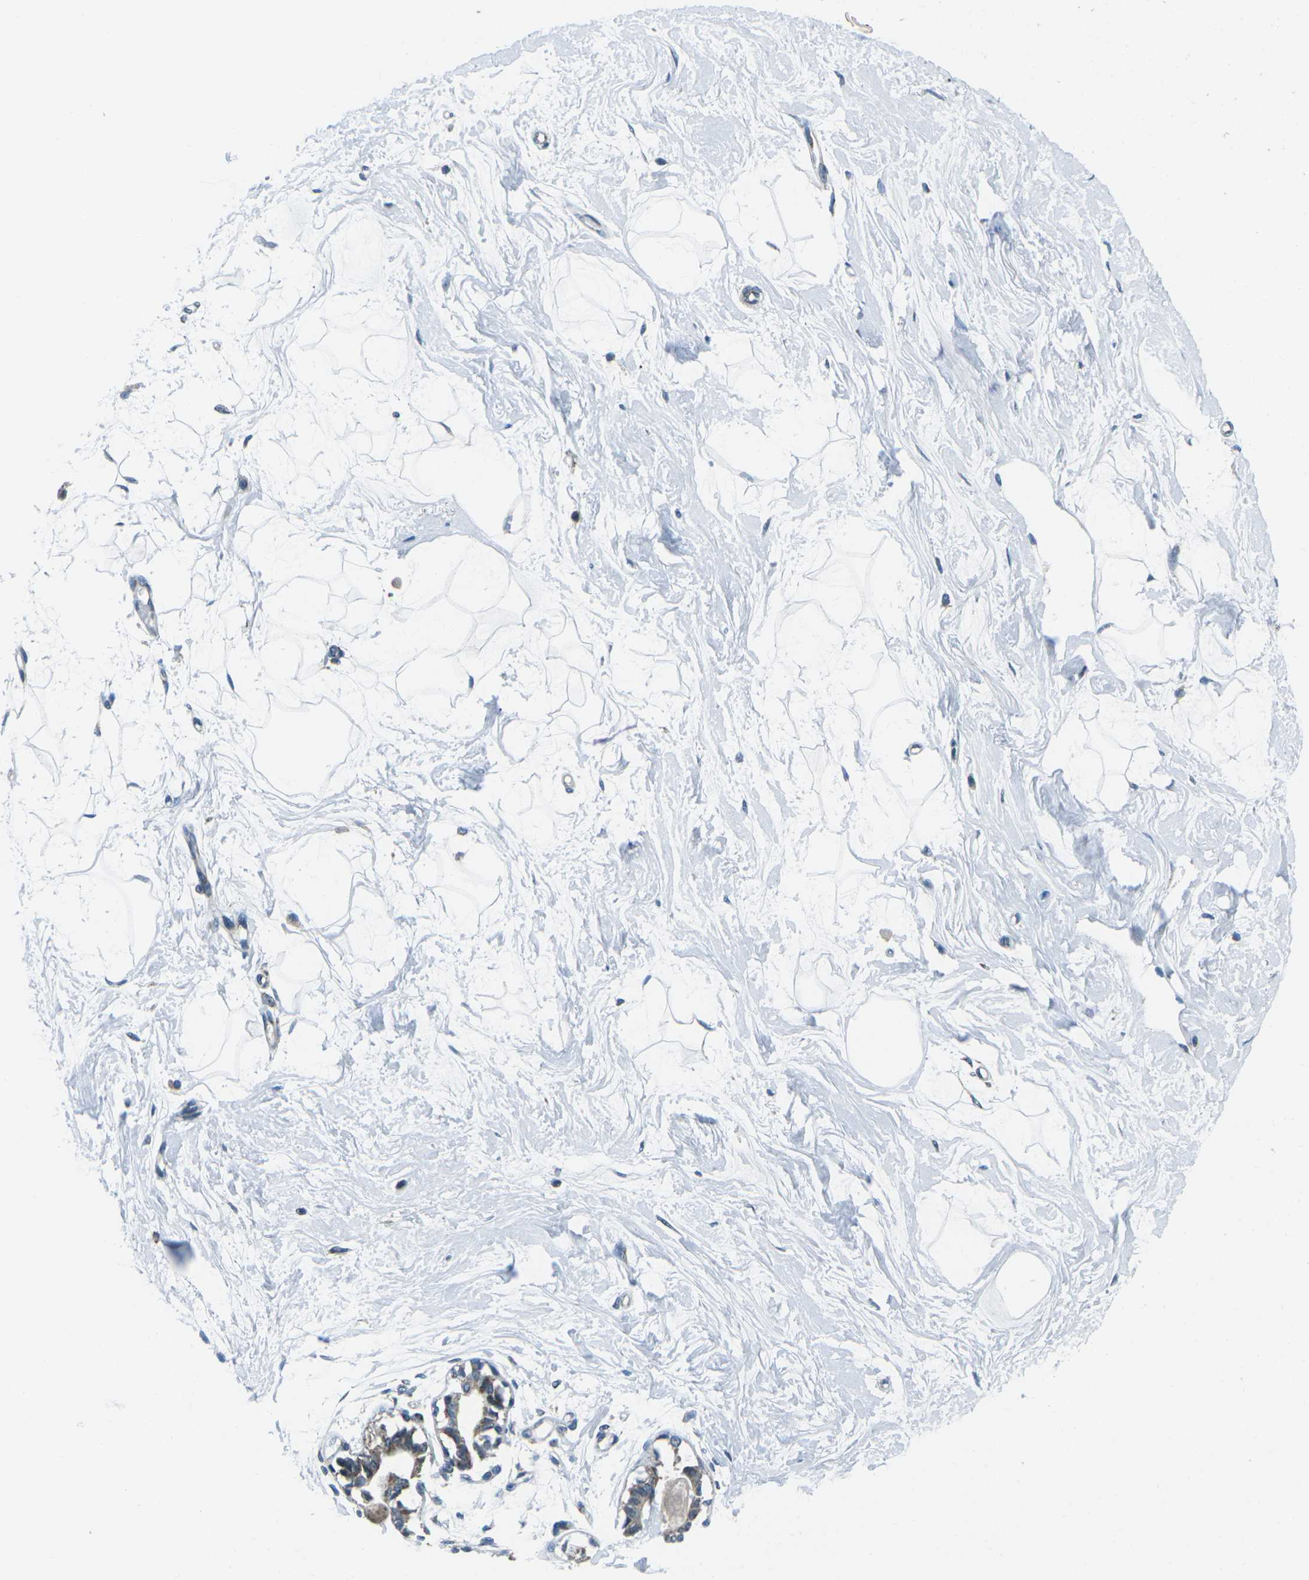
{"staining": {"intensity": "negative", "quantity": "none", "location": "none"}, "tissue": "breast", "cell_type": "Adipocytes", "image_type": "normal", "snomed": [{"axis": "morphology", "description": "Normal tissue, NOS"}, {"axis": "topography", "description": "Breast"}], "caption": "Image shows no protein positivity in adipocytes of benign breast. The staining is performed using DAB (3,3'-diaminobenzidine) brown chromogen with nuclei counter-stained in using hematoxylin.", "gene": "RFESD", "patient": {"sex": "female", "age": 45}}